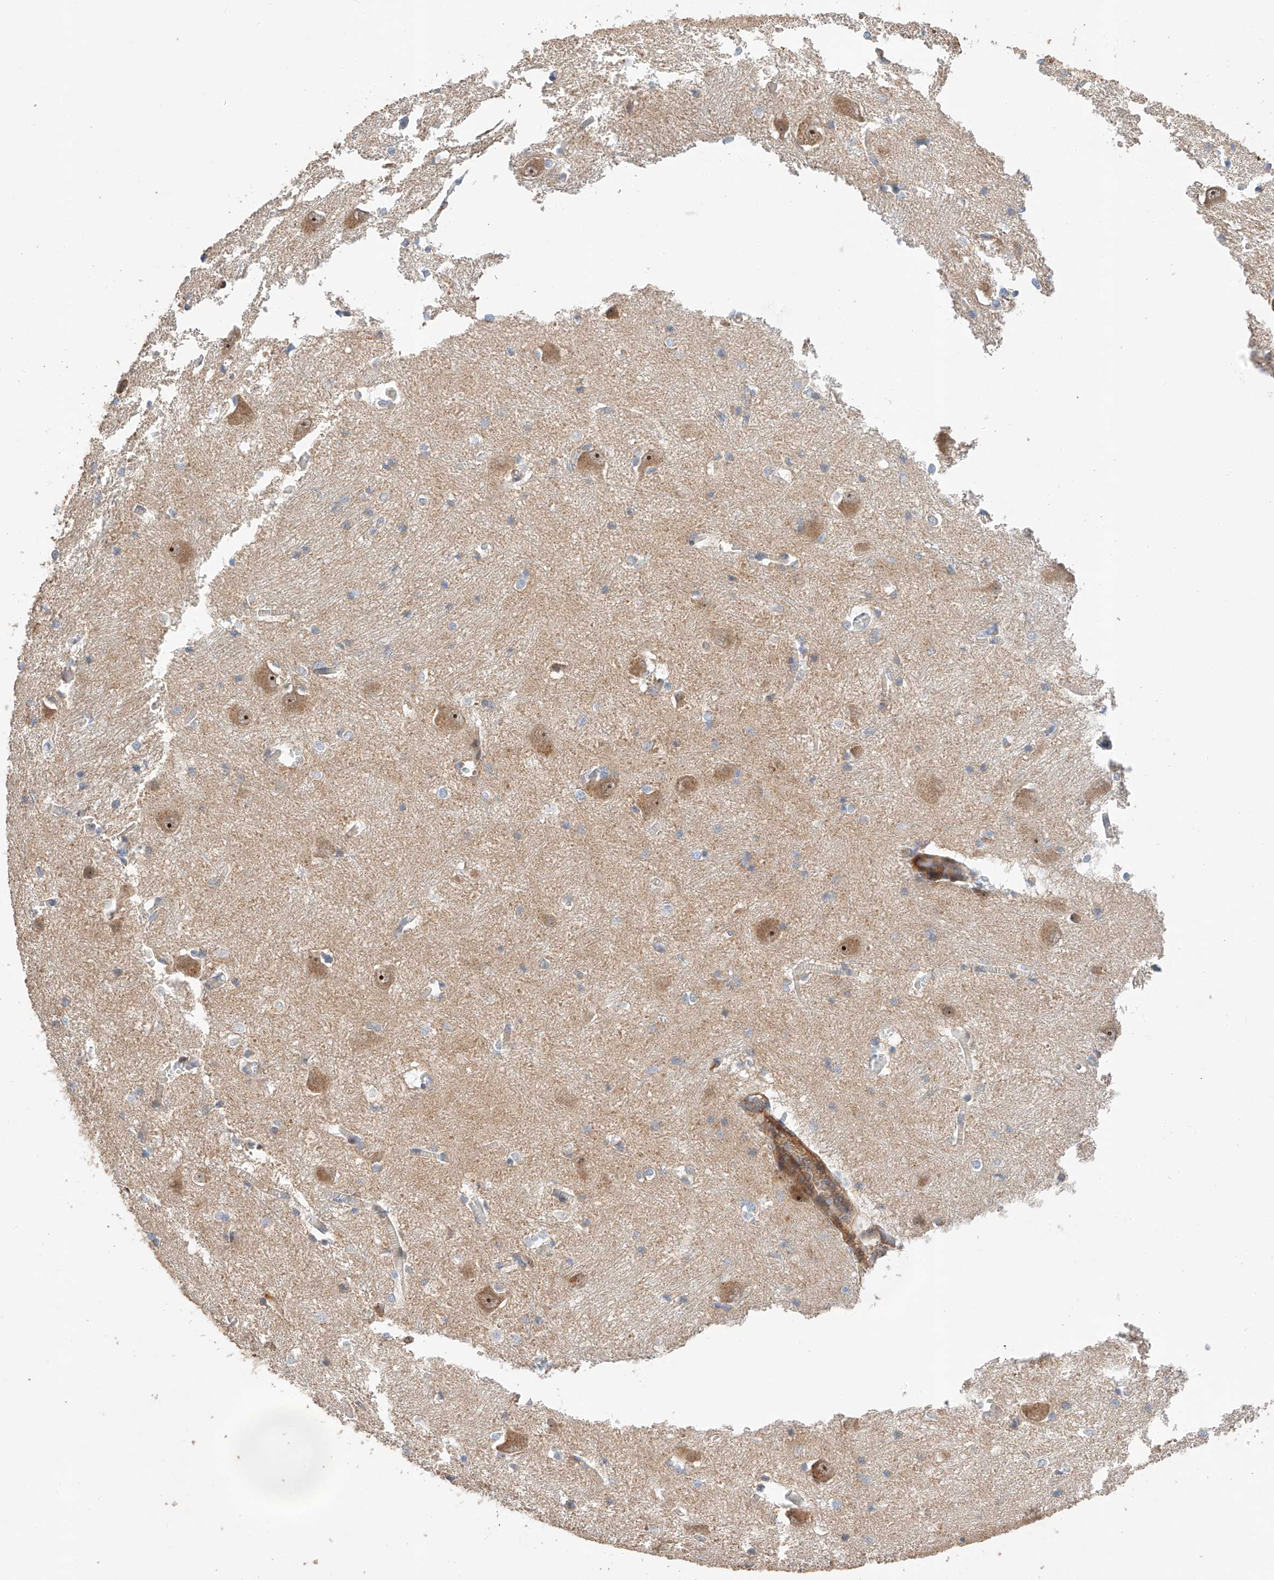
{"staining": {"intensity": "negative", "quantity": "none", "location": "none"}, "tissue": "caudate", "cell_type": "Glial cells", "image_type": "normal", "snomed": [{"axis": "morphology", "description": "Normal tissue, NOS"}, {"axis": "topography", "description": "Lateral ventricle wall"}], "caption": "Immunohistochemical staining of benign human caudate exhibits no significant positivity in glial cells. (DAB (3,3'-diaminobenzidine) IHC visualized using brightfield microscopy, high magnification).", "gene": "RAB23", "patient": {"sex": "male", "age": 37}}